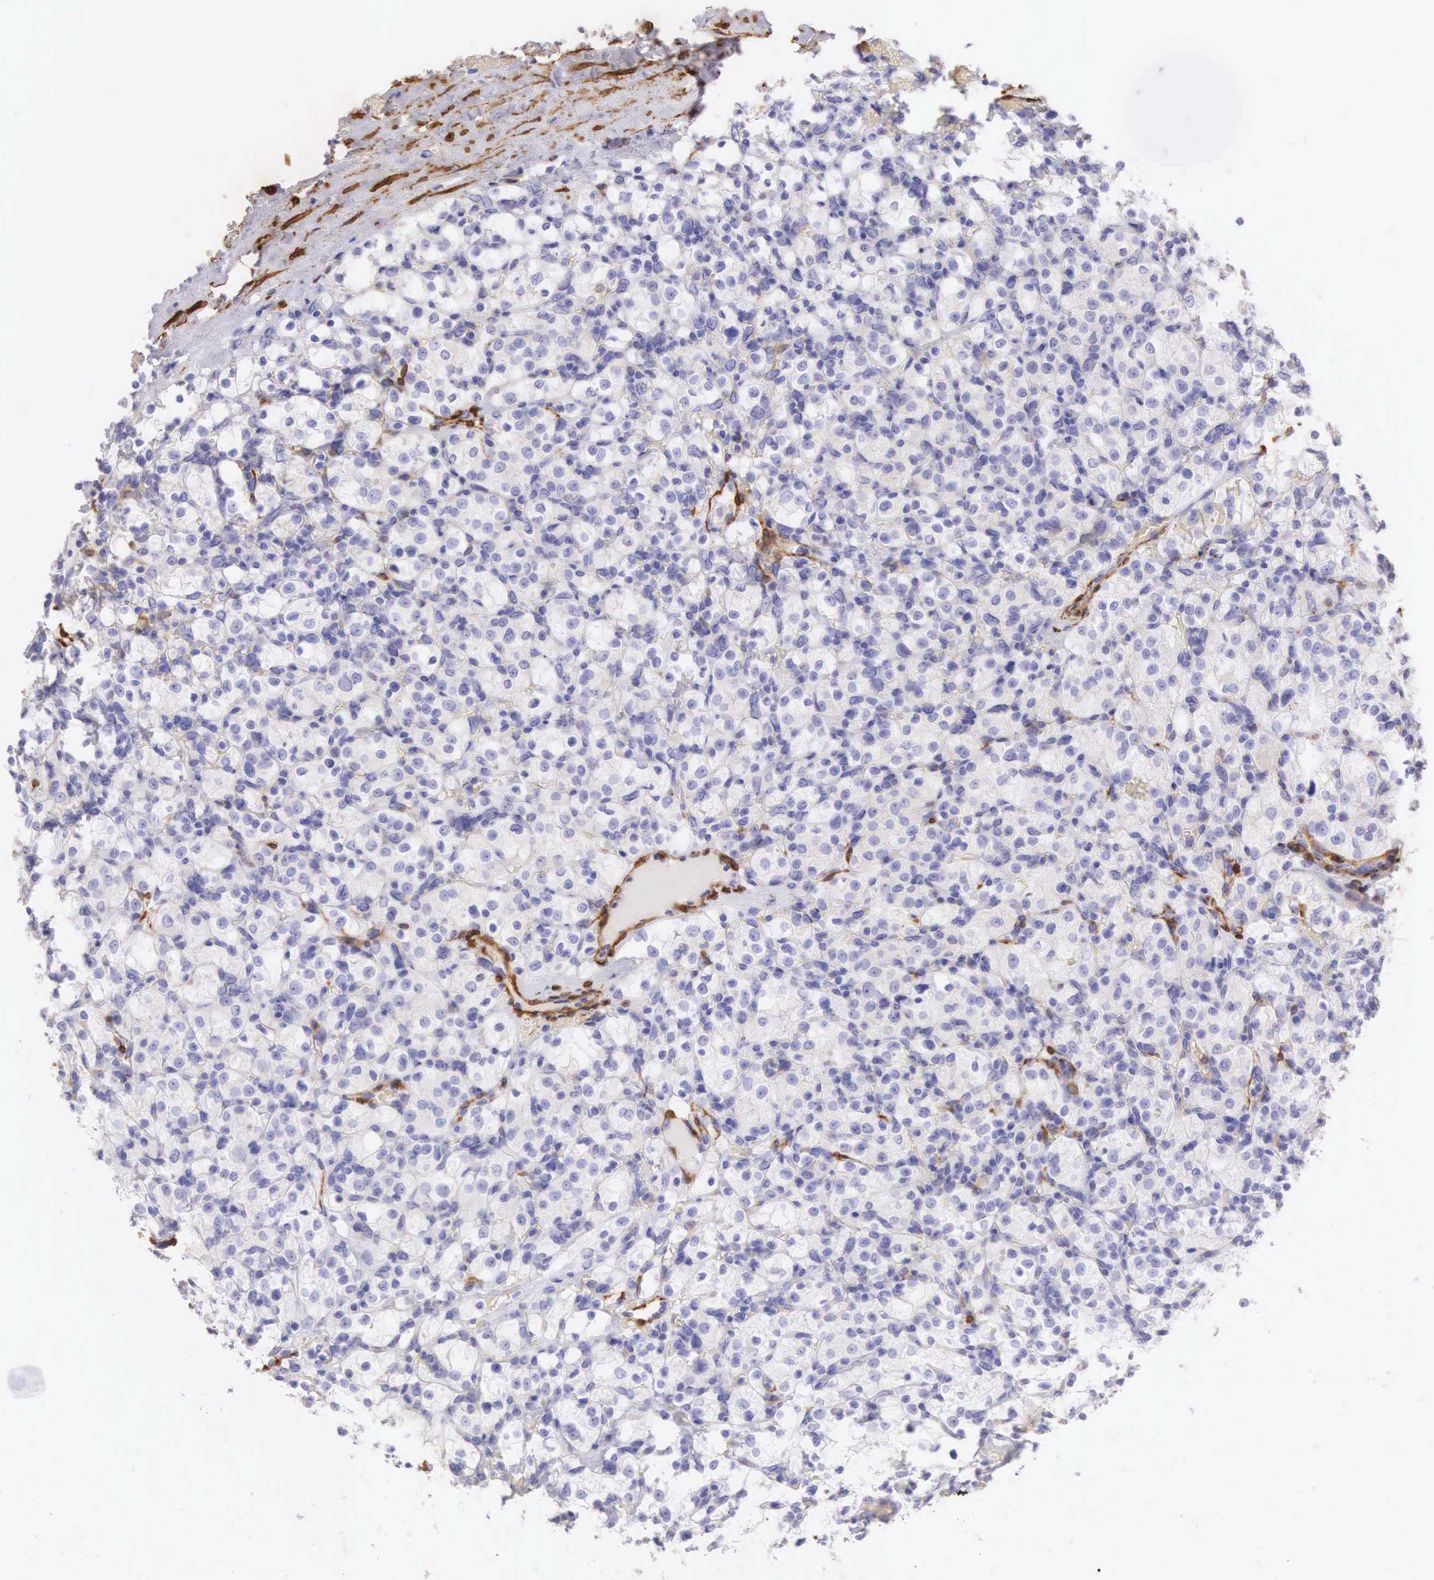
{"staining": {"intensity": "negative", "quantity": "none", "location": "none"}, "tissue": "renal cancer", "cell_type": "Tumor cells", "image_type": "cancer", "snomed": [{"axis": "morphology", "description": "Adenocarcinoma, NOS"}, {"axis": "topography", "description": "Kidney"}], "caption": "High magnification brightfield microscopy of renal cancer (adenocarcinoma) stained with DAB (brown) and counterstained with hematoxylin (blue): tumor cells show no significant expression. (DAB immunohistochemistry (IHC) with hematoxylin counter stain).", "gene": "CNN1", "patient": {"sex": "female", "age": 83}}